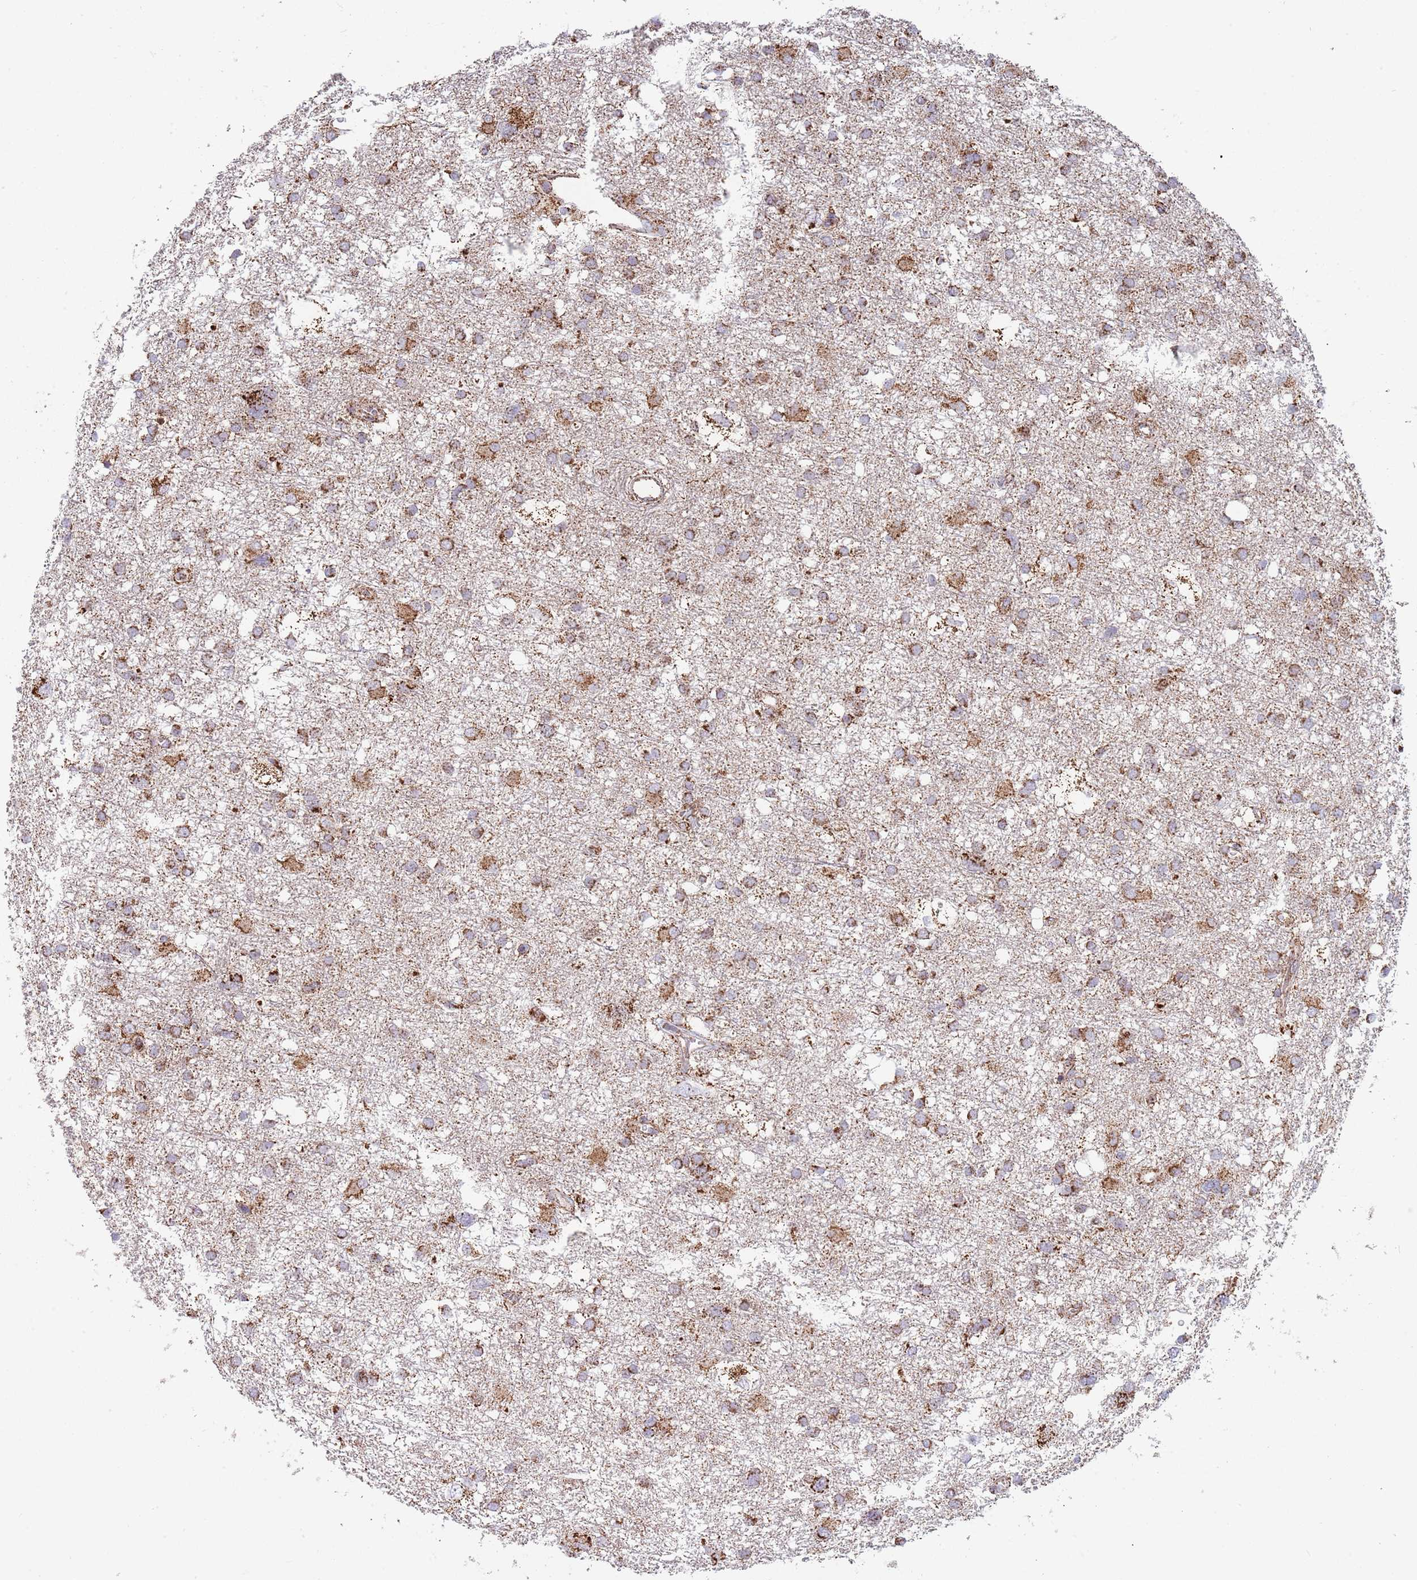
{"staining": {"intensity": "moderate", "quantity": ">75%", "location": "cytoplasmic/membranous"}, "tissue": "glioma", "cell_type": "Tumor cells", "image_type": "cancer", "snomed": [{"axis": "morphology", "description": "Glioma, malignant, High grade"}, {"axis": "topography", "description": "Brain"}], "caption": "About >75% of tumor cells in glioma display moderate cytoplasmic/membranous protein staining as visualized by brown immunohistochemical staining.", "gene": "VPS16", "patient": {"sex": "male", "age": 61}}